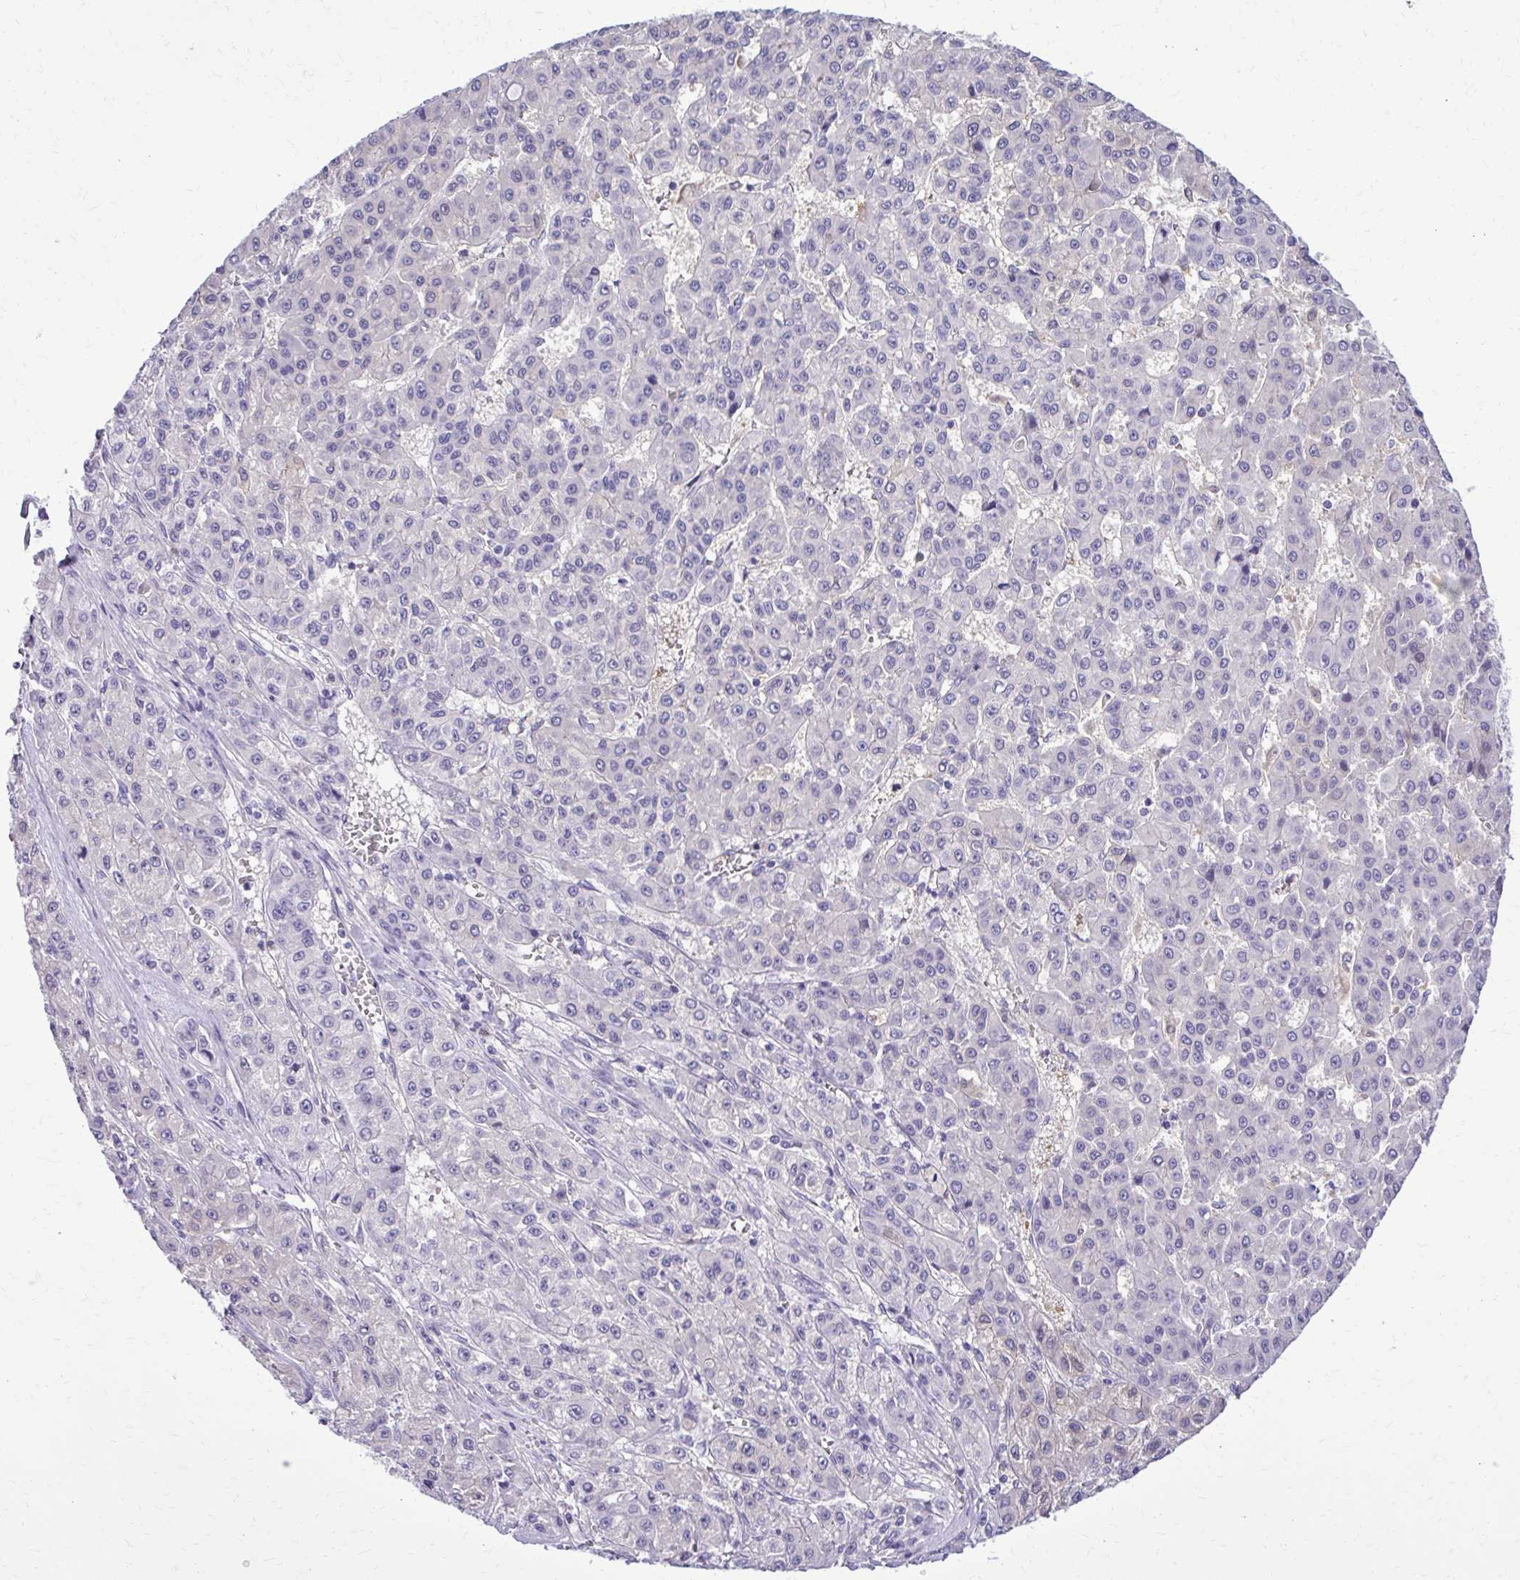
{"staining": {"intensity": "negative", "quantity": "none", "location": "none"}, "tissue": "liver cancer", "cell_type": "Tumor cells", "image_type": "cancer", "snomed": [{"axis": "morphology", "description": "Carcinoma, Hepatocellular, NOS"}, {"axis": "topography", "description": "Liver"}], "caption": "This histopathology image is of liver cancer stained with IHC to label a protein in brown with the nuclei are counter-stained blue. There is no staining in tumor cells. (DAB (3,3'-diaminobenzidine) immunohistochemistry (IHC) visualized using brightfield microscopy, high magnification).", "gene": "RASL11B", "patient": {"sex": "male", "age": 70}}